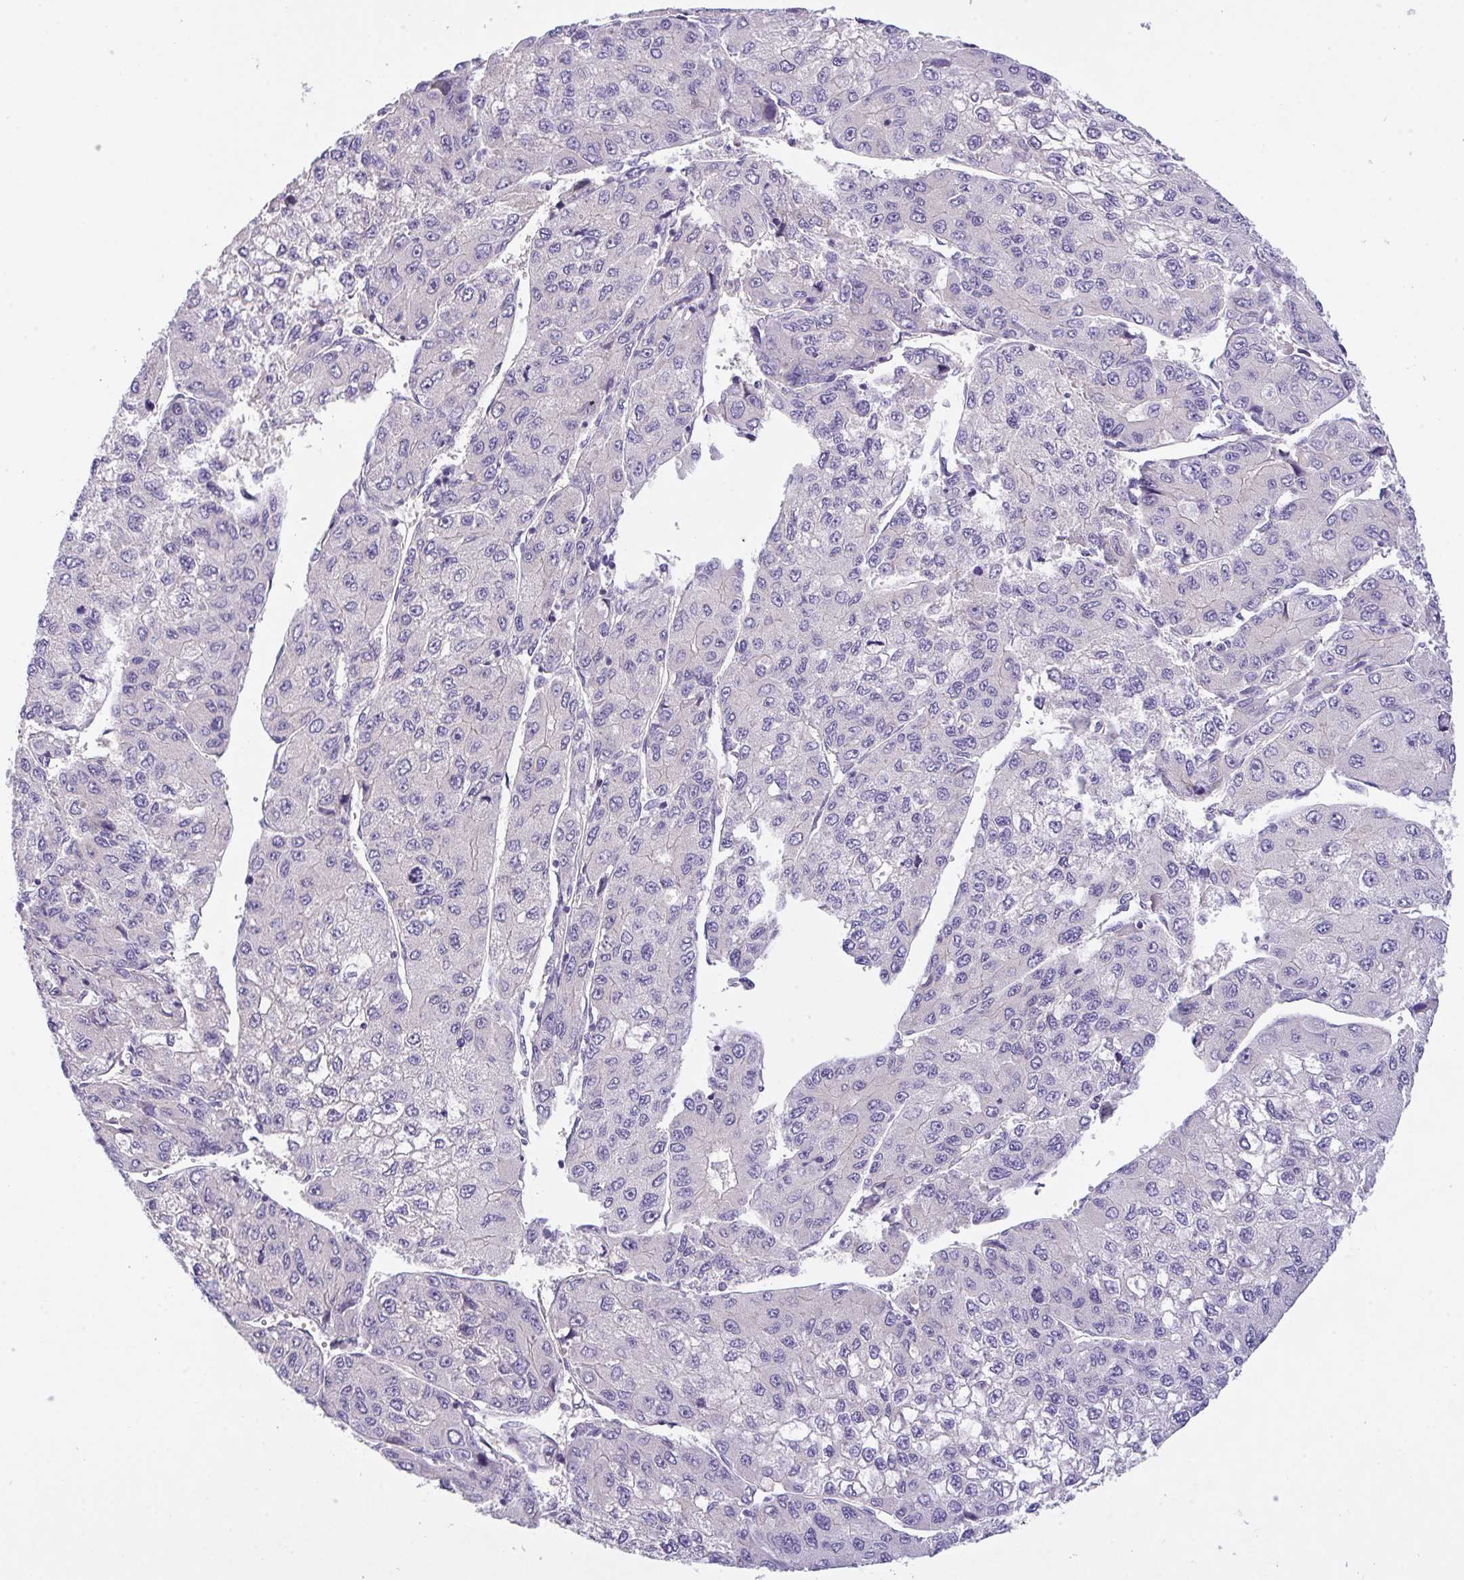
{"staining": {"intensity": "negative", "quantity": "none", "location": "none"}, "tissue": "liver cancer", "cell_type": "Tumor cells", "image_type": "cancer", "snomed": [{"axis": "morphology", "description": "Carcinoma, Hepatocellular, NOS"}, {"axis": "topography", "description": "Liver"}], "caption": "Tumor cells show no significant expression in liver cancer. (Brightfield microscopy of DAB (3,3'-diaminobenzidine) immunohistochemistry at high magnification).", "gene": "ZNF581", "patient": {"sex": "female", "age": 66}}